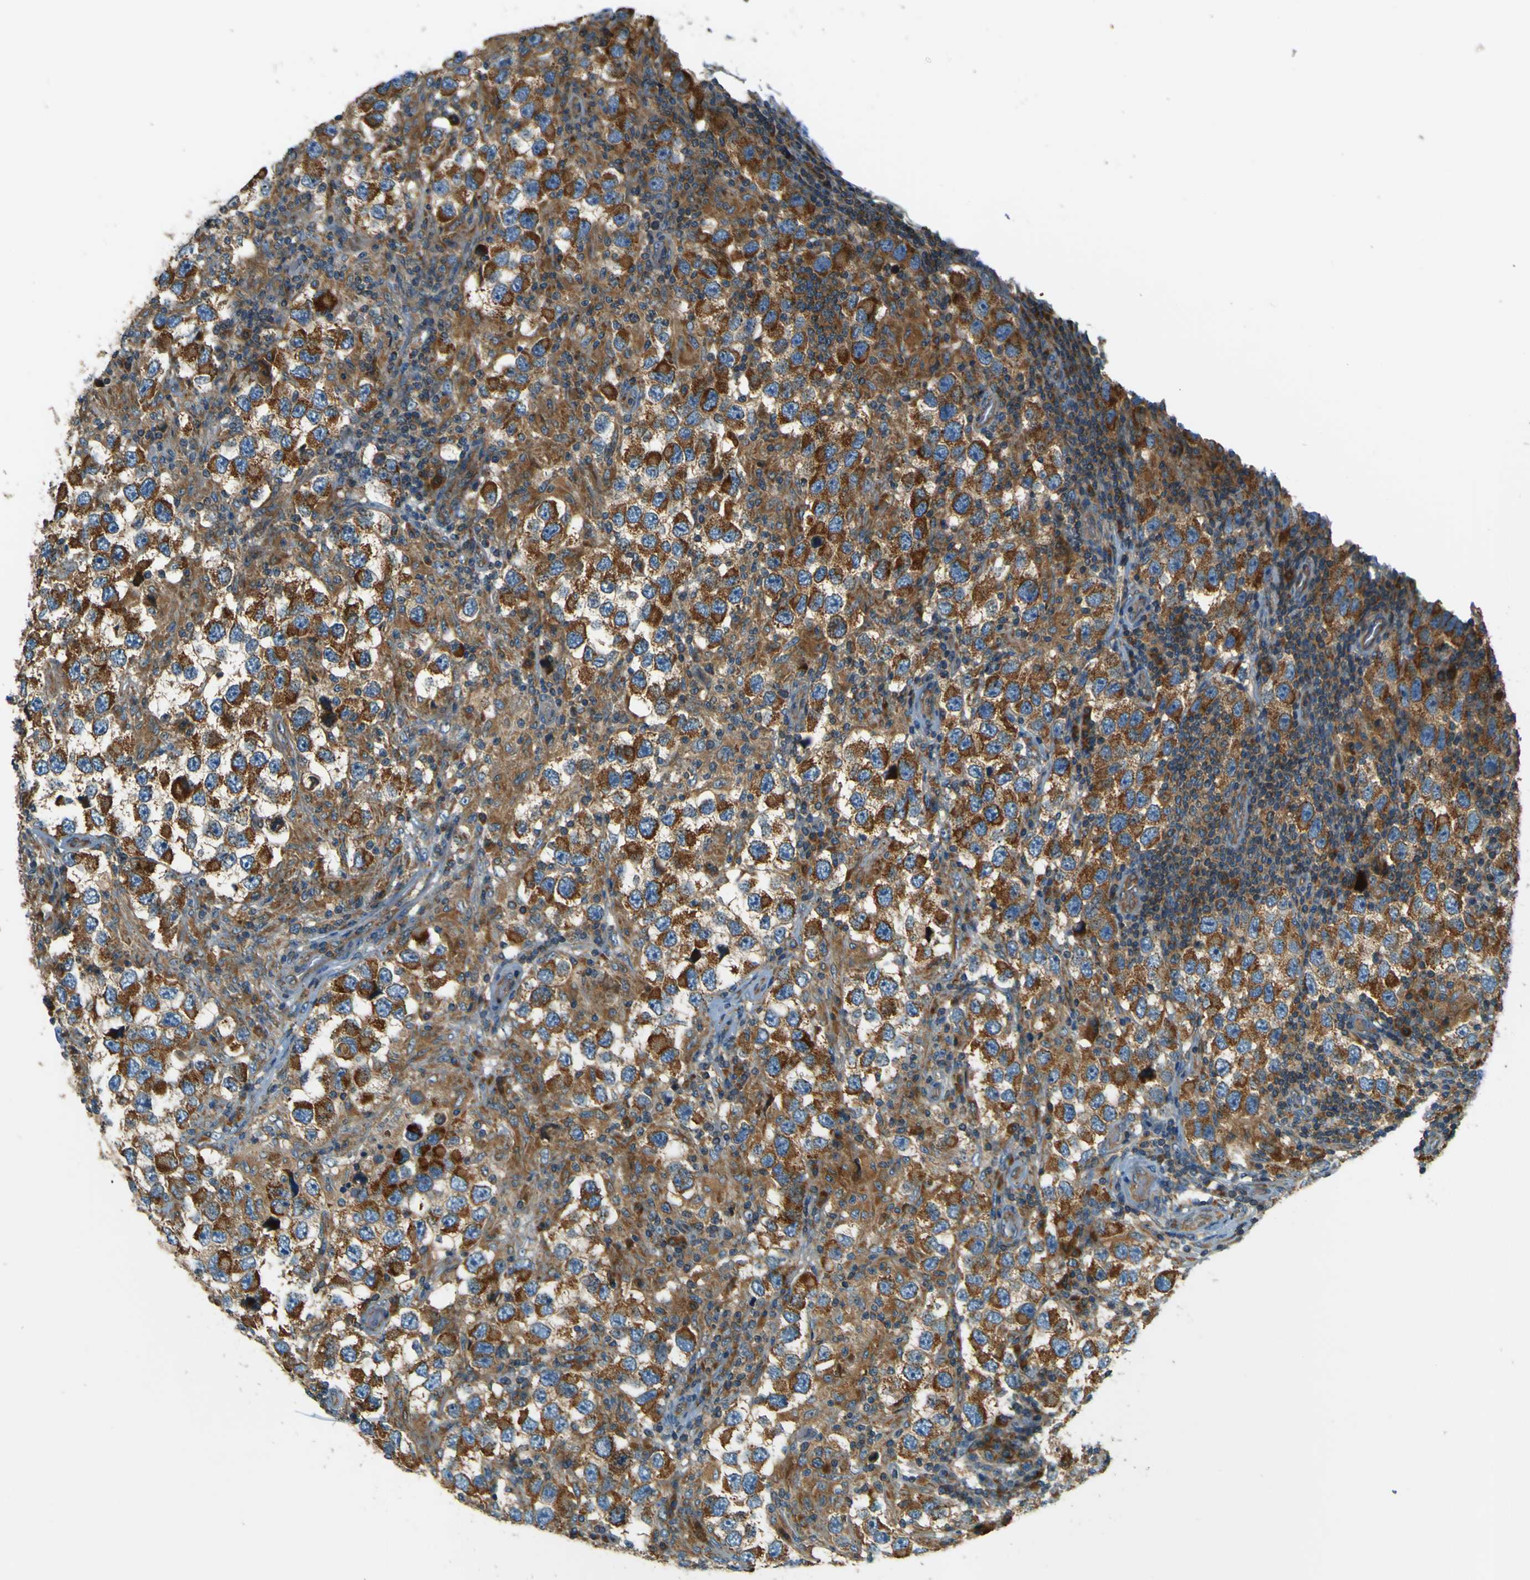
{"staining": {"intensity": "strong", "quantity": ">75%", "location": "cytoplasmic/membranous"}, "tissue": "testis cancer", "cell_type": "Tumor cells", "image_type": "cancer", "snomed": [{"axis": "morphology", "description": "Carcinoma, Embryonal, NOS"}, {"axis": "topography", "description": "Testis"}], "caption": "Embryonal carcinoma (testis) tissue reveals strong cytoplasmic/membranous expression in approximately >75% of tumor cells Nuclei are stained in blue.", "gene": "DNAJC5", "patient": {"sex": "male", "age": 21}}